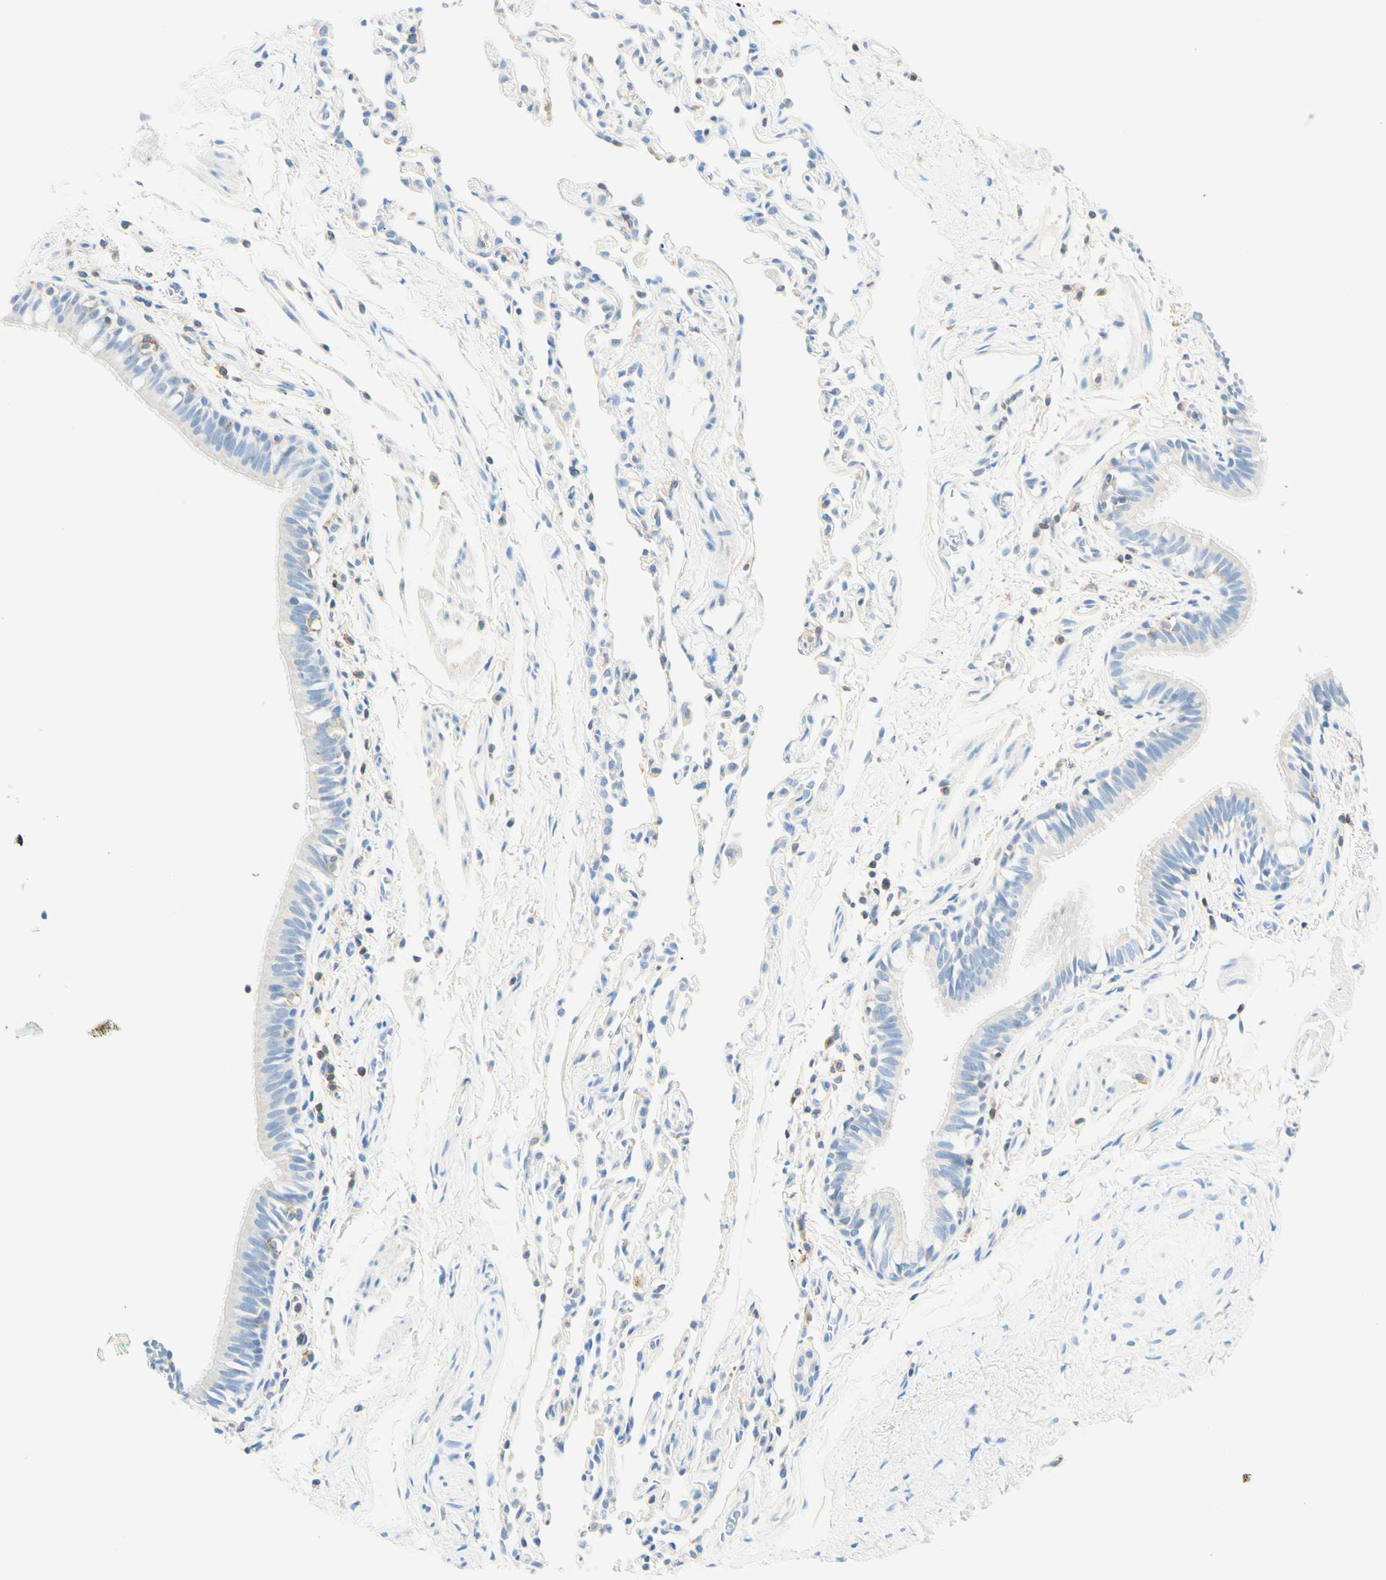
{"staining": {"intensity": "negative", "quantity": "none", "location": "none"}, "tissue": "bronchus", "cell_type": "Respiratory epithelial cells", "image_type": "normal", "snomed": [{"axis": "morphology", "description": "Normal tissue, NOS"}, {"axis": "topography", "description": "Bronchus"}, {"axis": "topography", "description": "Lung"}], "caption": "This photomicrograph is of normal bronchus stained with IHC to label a protein in brown with the nuclei are counter-stained blue. There is no positivity in respiratory epithelial cells.", "gene": "LAT", "patient": {"sex": "male", "age": 64}}